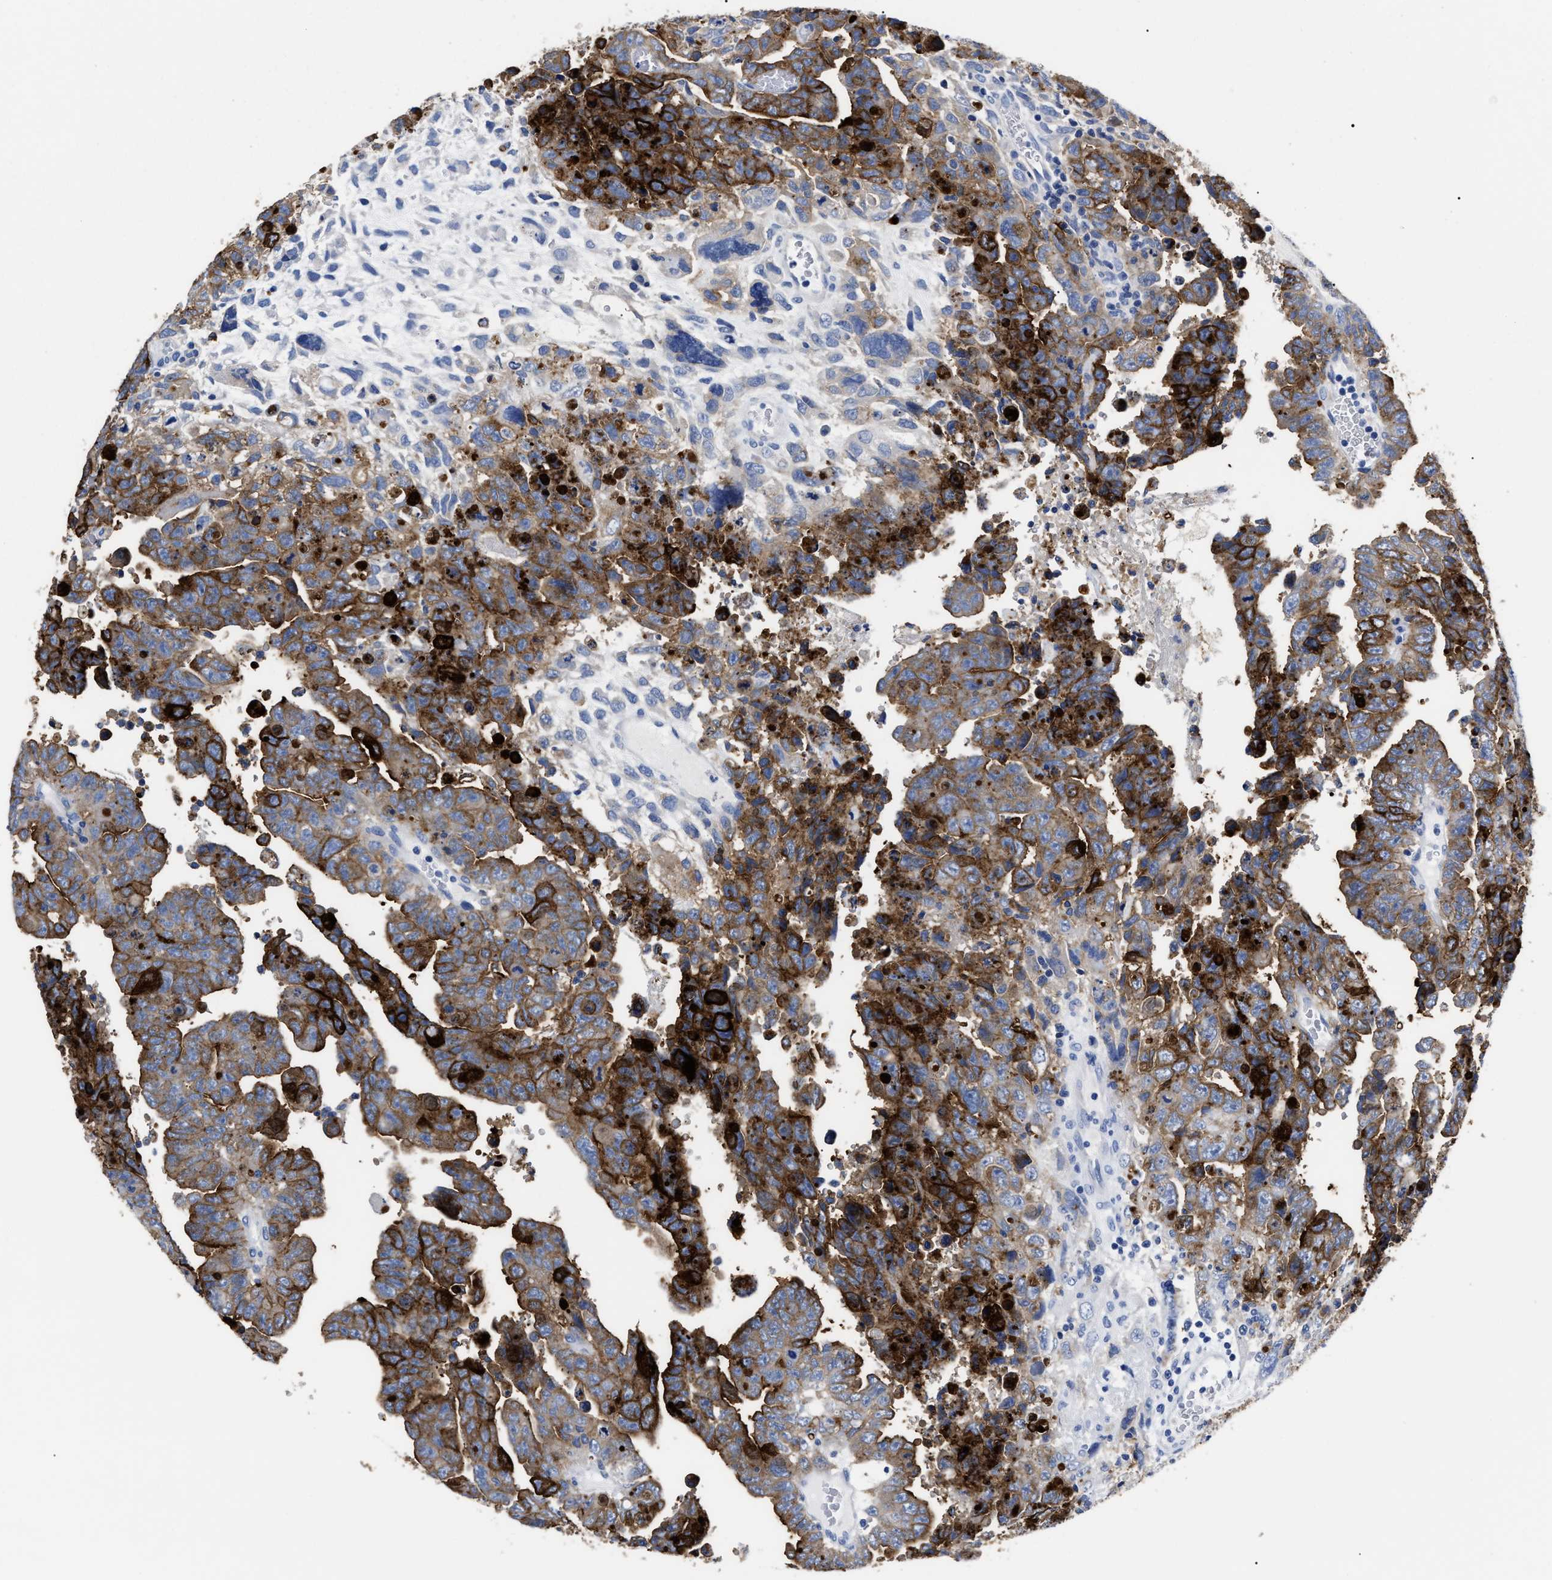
{"staining": {"intensity": "strong", "quantity": ">75%", "location": "cytoplasmic/membranous"}, "tissue": "testis cancer", "cell_type": "Tumor cells", "image_type": "cancer", "snomed": [{"axis": "morphology", "description": "Carcinoma, Embryonal, NOS"}, {"axis": "topography", "description": "Testis"}], "caption": "Human testis embryonal carcinoma stained with a brown dye displays strong cytoplasmic/membranous positive positivity in about >75% of tumor cells.", "gene": "ALPG", "patient": {"sex": "male", "age": 28}}